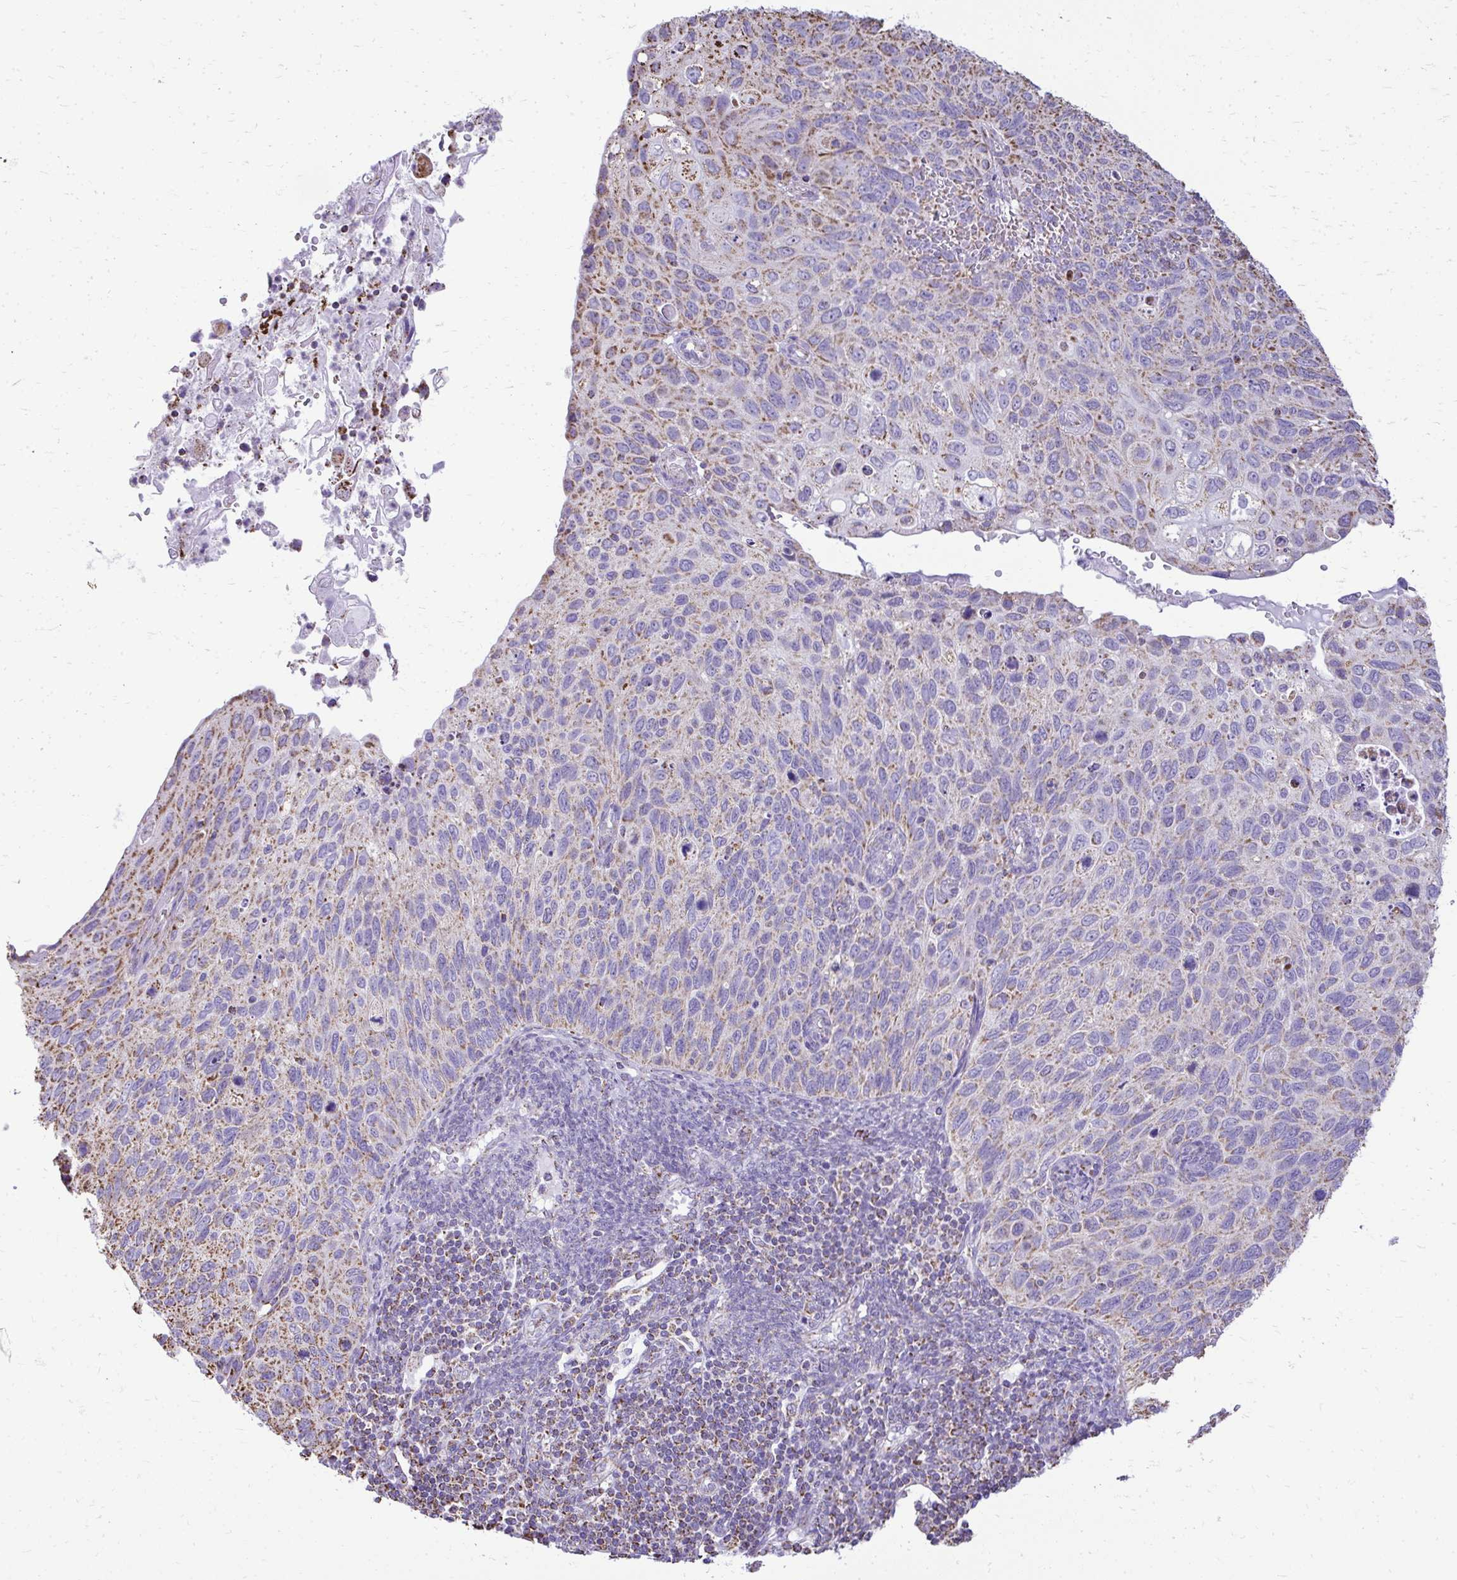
{"staining": {"intensity": "moderate", "quantity": "25%-75%", "location": "cytoplasmic/membranous"}, "tissue": "cervical cancer", "cell_type": "Tumor cells", "image_type": "cancer", "snomed": [{"axis": "morphology", "description": "Squamous cell carcinoma, NOS"}, {"axis": "topography", "description": "Cervix"}], "caption": "Immunohistochemical staining of cervical cancer displays medium levels of moderate cytoplasmic/membranous protein positivity in about 25%-75% of tumor cells.", "gene": "MPZL2", "patient": {"sex": "female", "age": 70}}